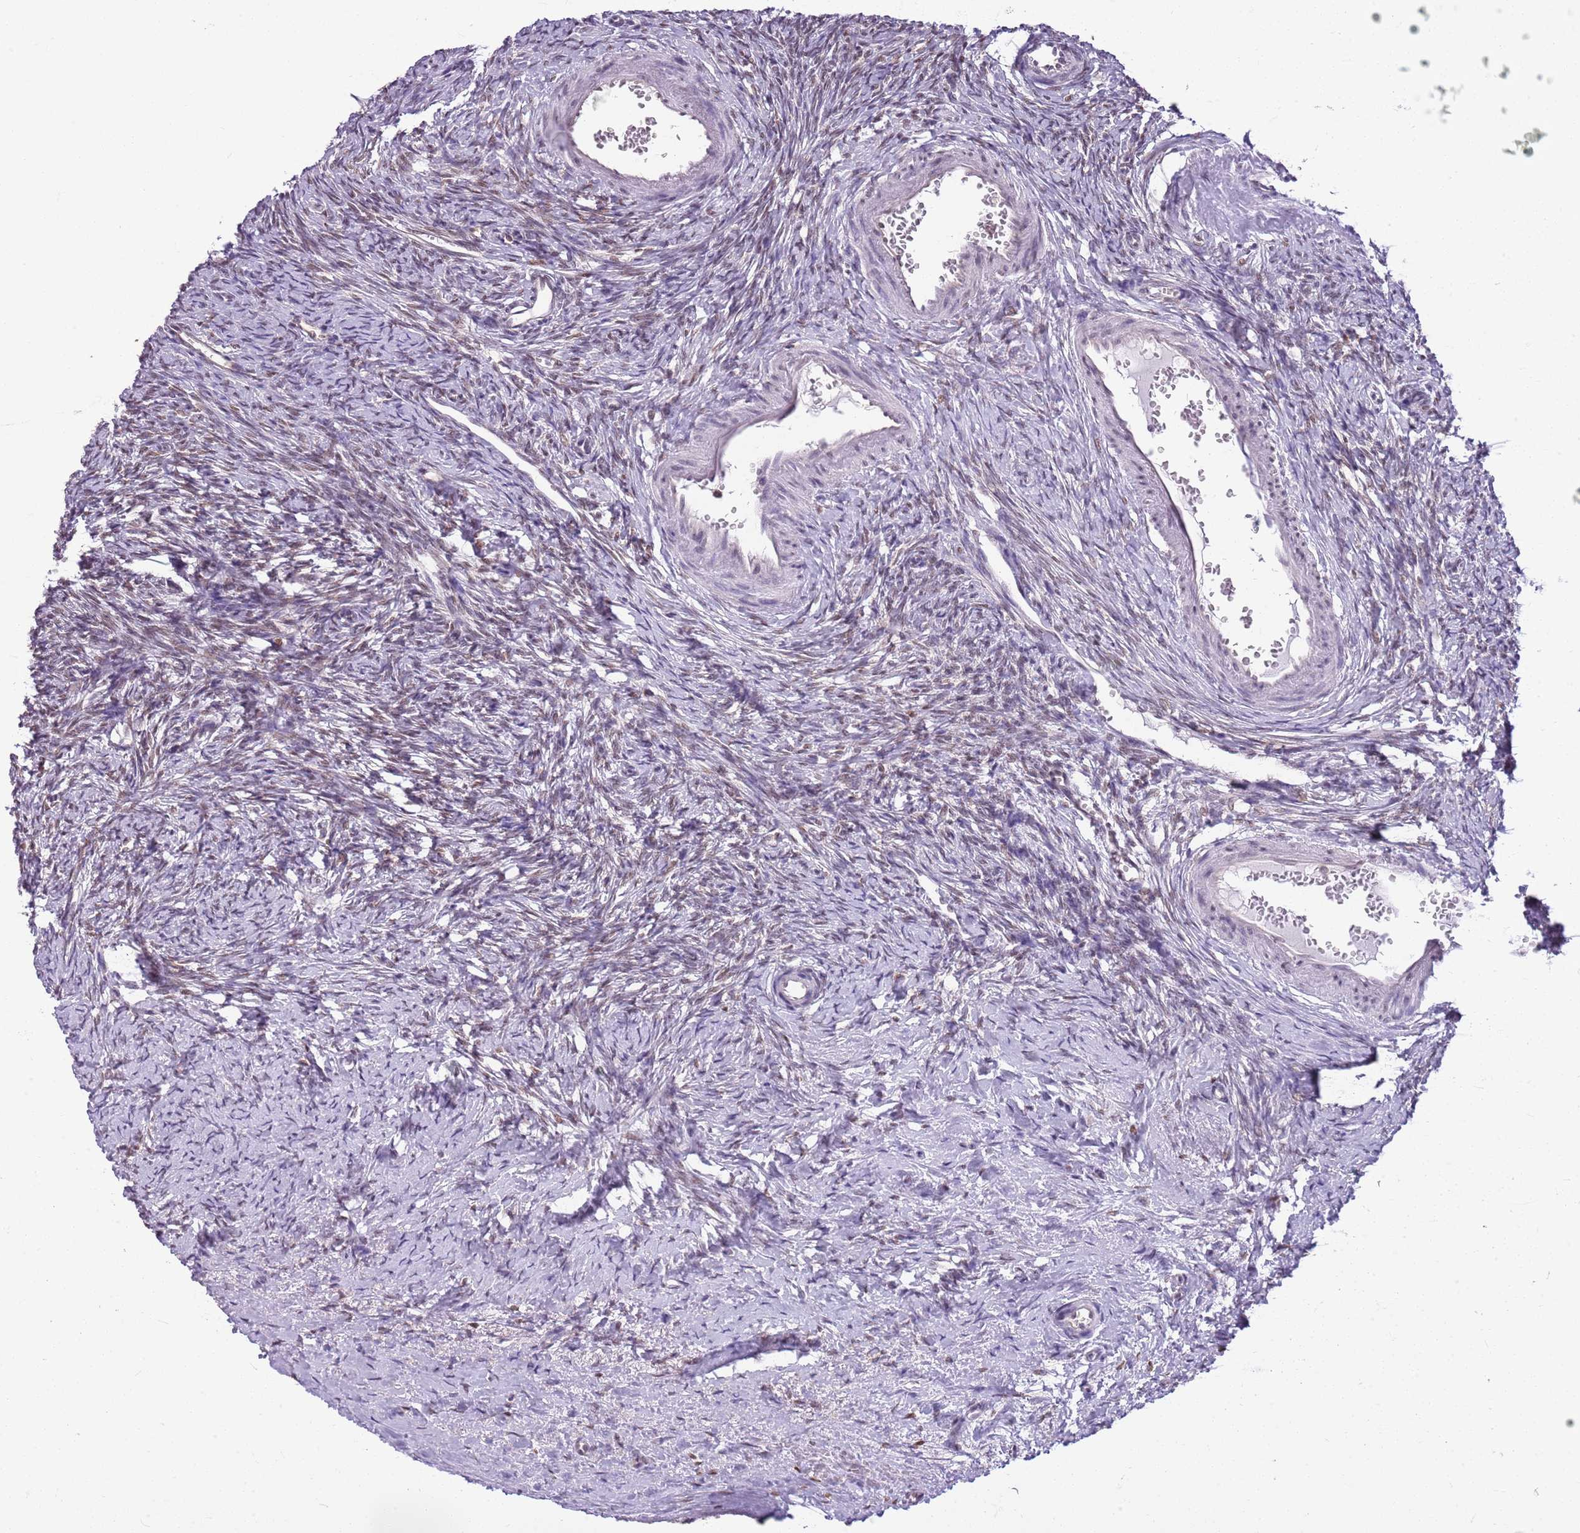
{"staining": {"intensity": "moderate", "quantity": "25%-75%", "location": "nuclear"}, "tissue": "ovary", "cell_type": "Ovarian stroma cells", "image_type": "normal", "snomed": [{"axis": "morphology", "description": "Normal tissue, NOS"}, {"axis": "morphology", "description": "Developmental malformation"}, {"axis": "topography", "description": "Ovary"}], "caption": "Immunohistochemical staining of unremarkable ovary displays medium levels of moderate nuclear expression in approximately 25%-75% of ovarian stroma cells.", "gene": "DHX32", "patient": {"sex": "female", "age": 39}}